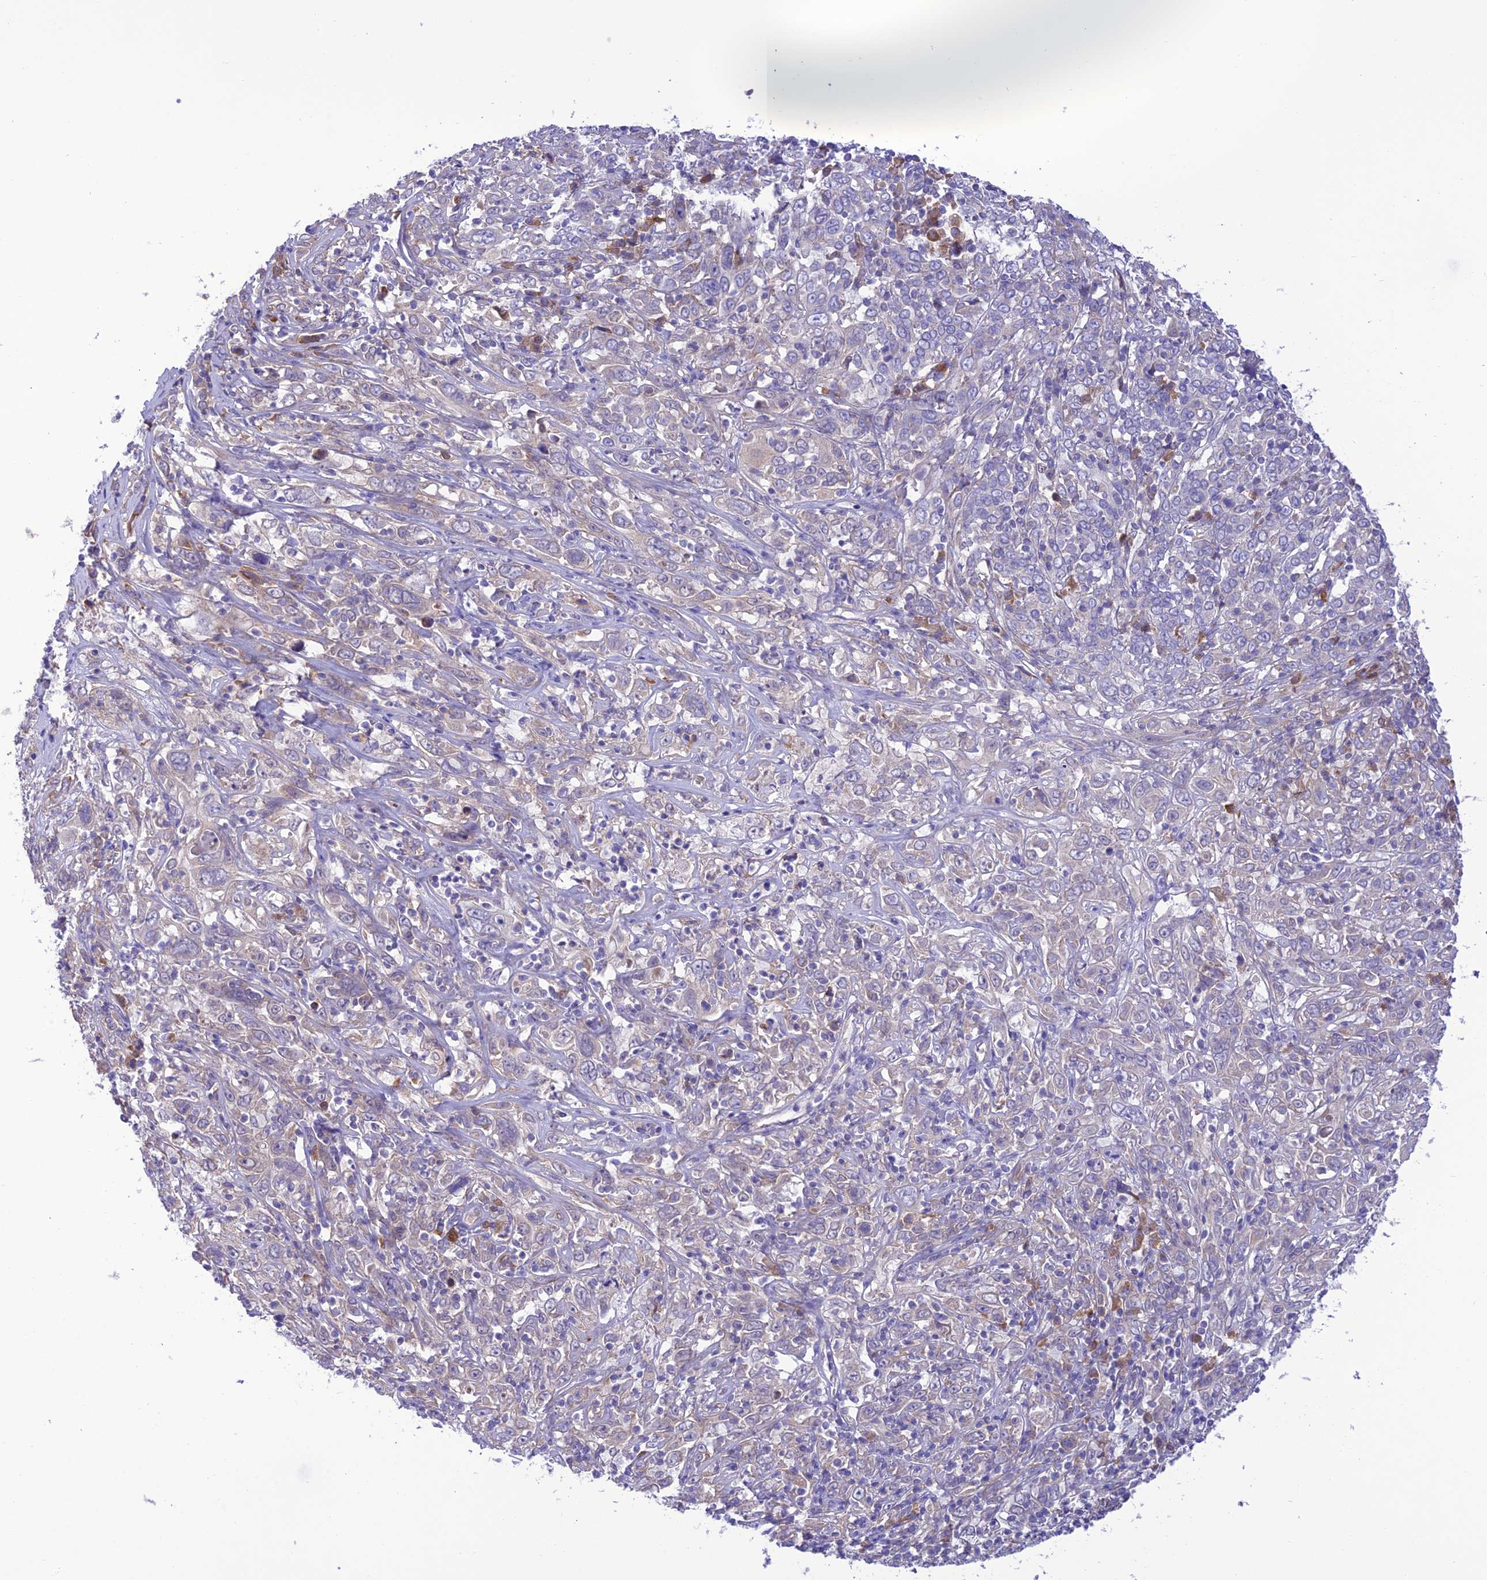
{"staining": {"intensity": "negative", "quantity": "none", "location": "none"}, "tissue": "cervical cancer", "cell_type": "Tumor cells", "image_type": "cancer", "snomed": [{"axis": "morphology", "description": "Squamous cell carcinoma, NOS"}, {"axis": "topography", "description": "Cervix"}], "caption": "High power microscopy micrograph of an immunohistochemistry (IHC) histopathology image of squamous cell carcinoma (cervical), revealing no significant staining in tumor cells.", "gene": "RNF126", "patient": {"sex": "female", "age": 46}}